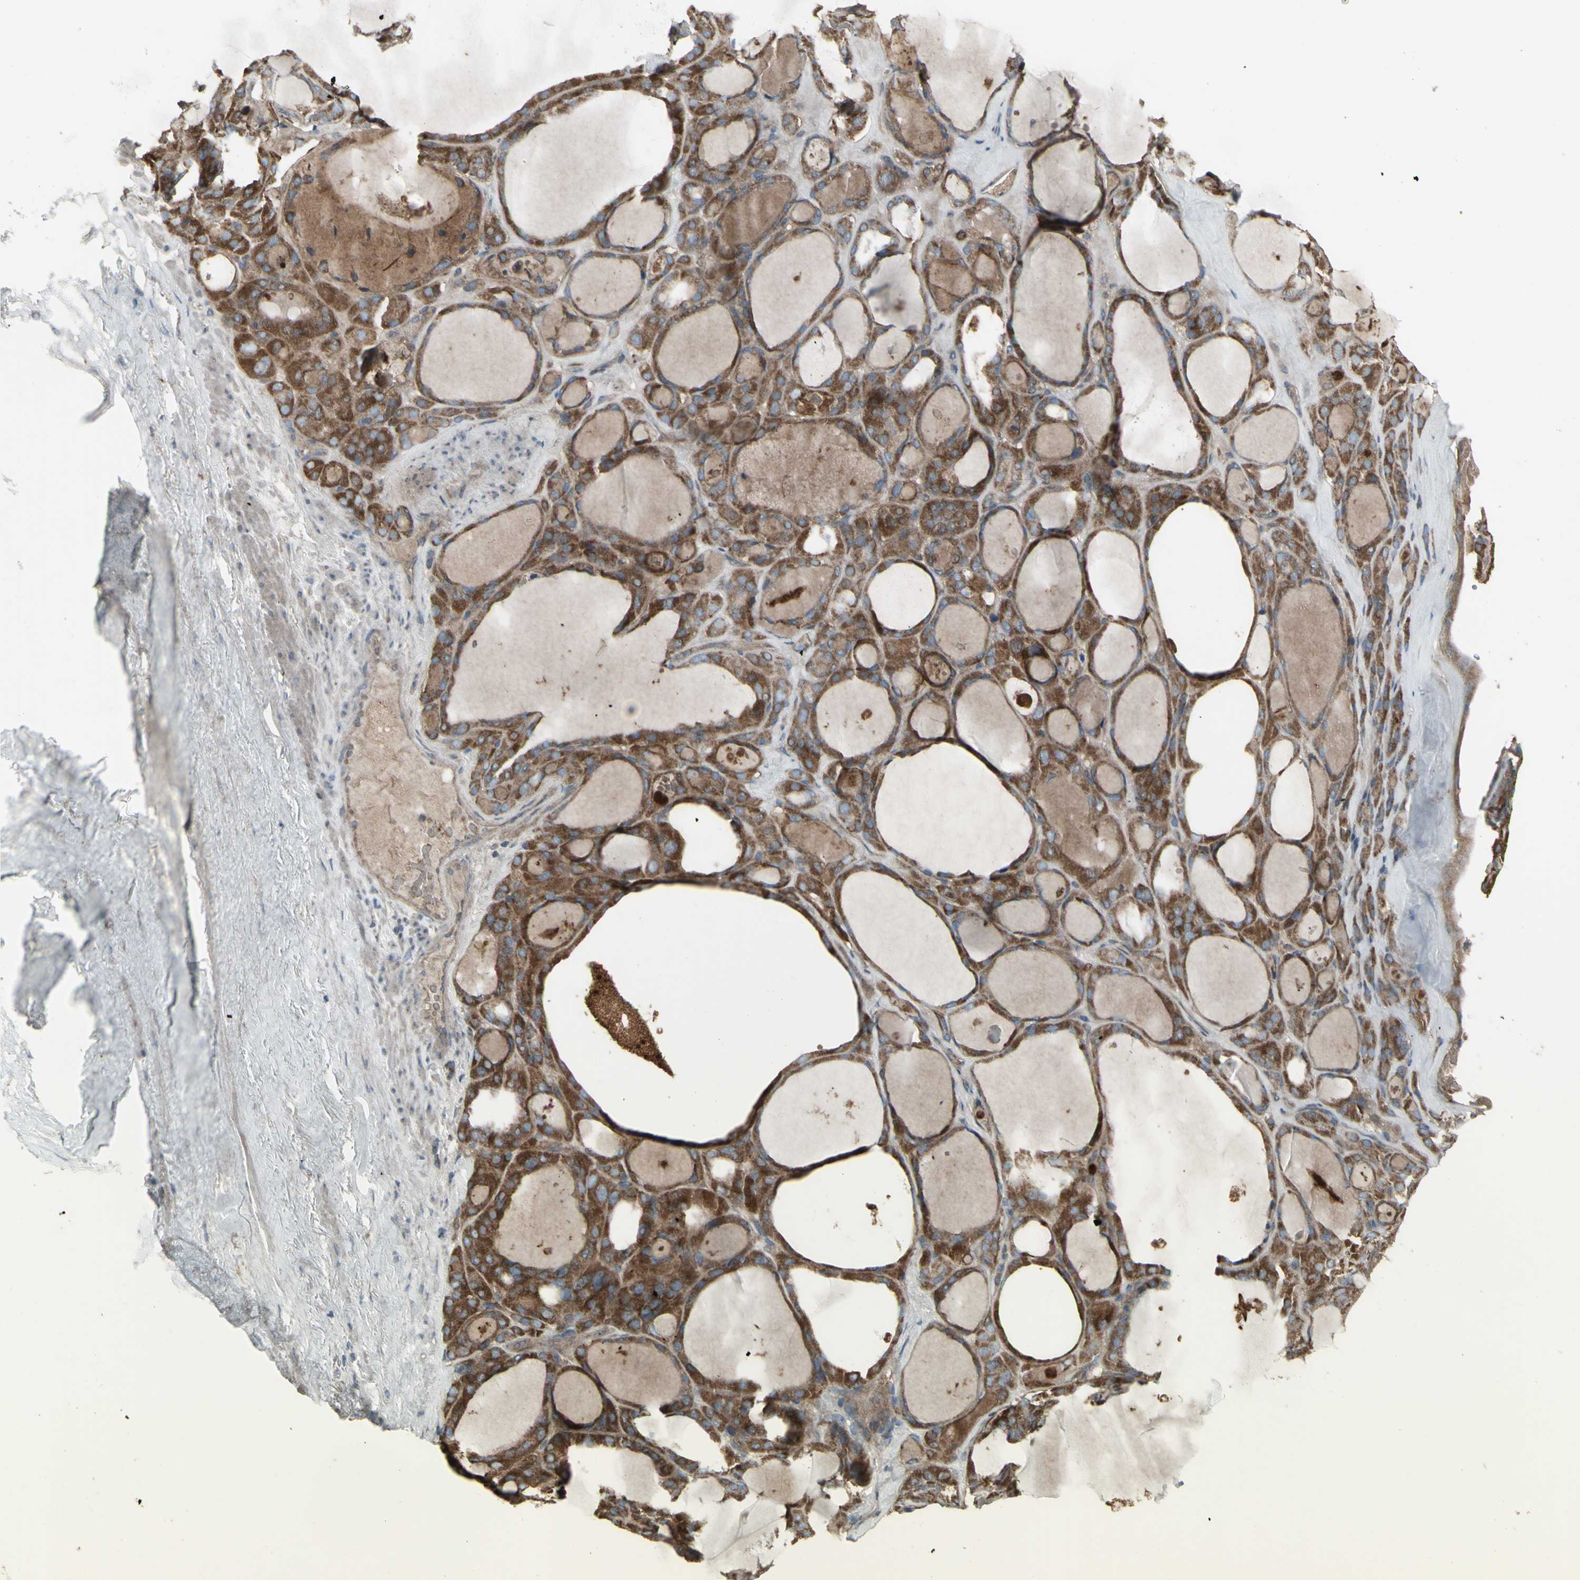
{"staining": {"intensity": "moderate", "quantity": ">75%", "location": "cytoplasmic/membranous"}, "tissue": "thyroid gland", "cell_type": "Glandular cells", "image_type": "normal", "snomed": [{"axis": "morphology", "description": "Normal tissue, NOS"}, {"axis": "morphology", "description": "Carcinoma, NOS"}, {"axis": "topography", "description": "Thyroid gland"}], "caption": "Immunohistochemistry (DAB (3,3'-diaminobenzidine)) staining of benign human thyroid gland reveals moderate cytoplasmic/membranous protein positivity in about >75% of glandular cells. (Stains: DAB (3,3'-diaminobenzidine) in brown, nuclei in blue, Microscopy: brightfield microscopy at high magnification).", "gene": "SHC1", "patient": {"sex": "female", "age": 86}}